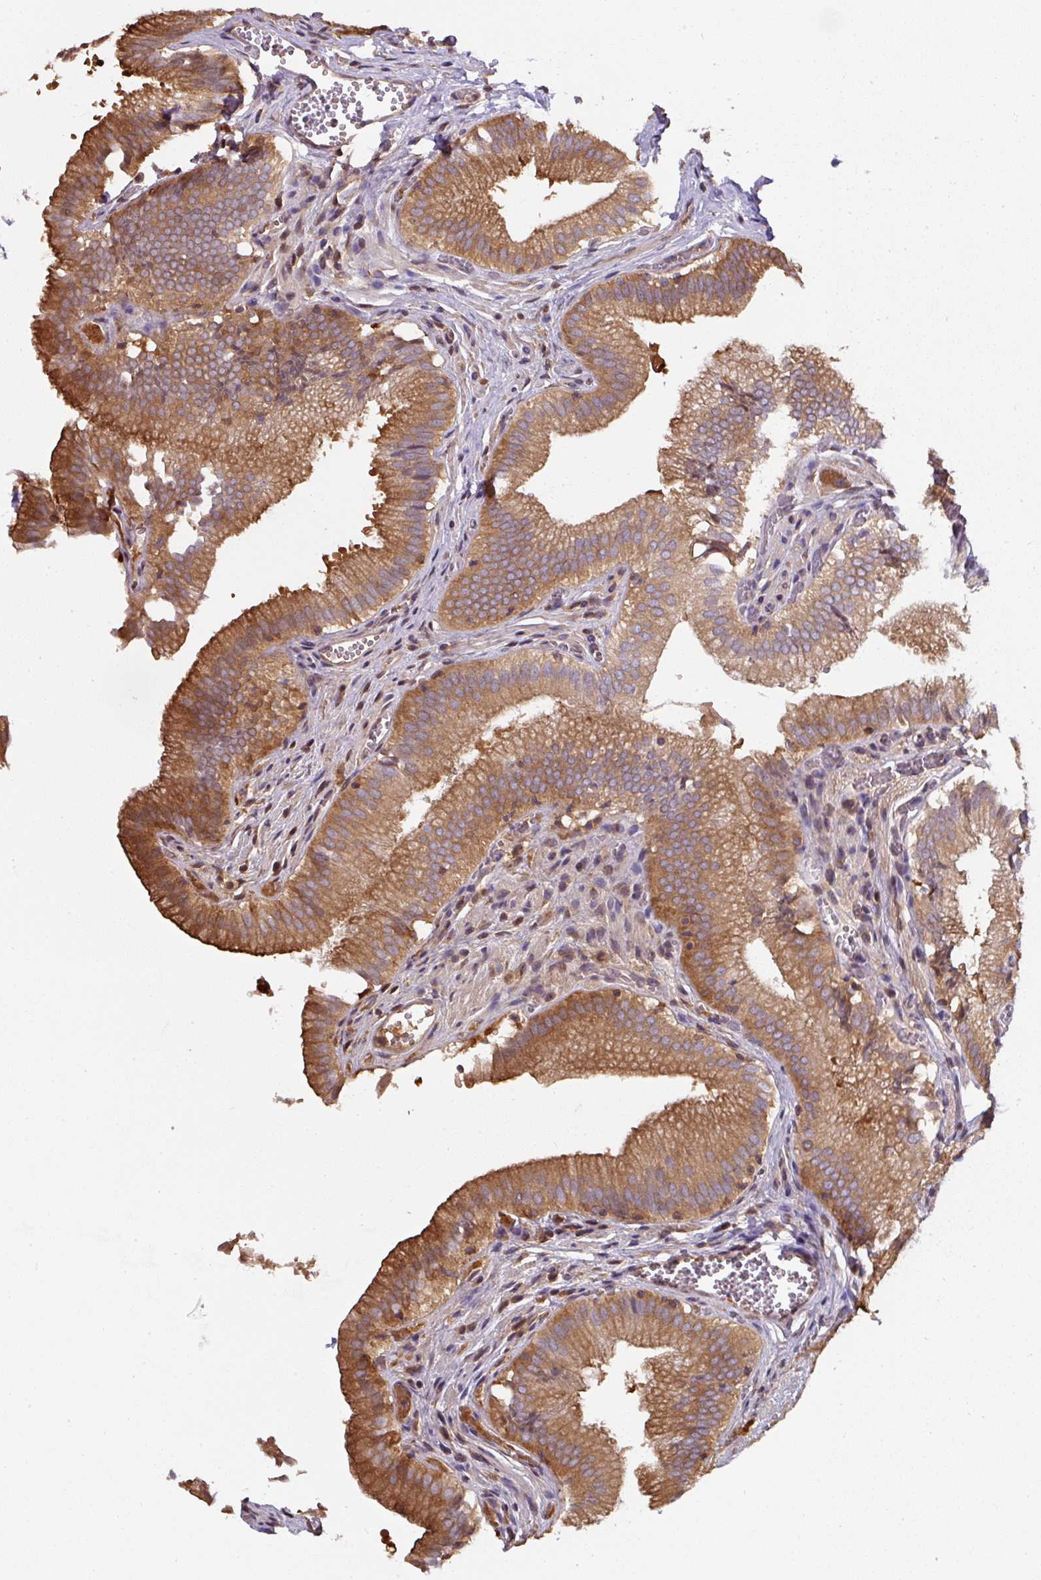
{"staining": {"intensity": "moderate", "quantity": ">75%", "location": "cytoplasmic/membranous"}, "tissue": "gallbladder", "cell_type": "Glandular cells", "image_type": "normal", "snomed": [{"axis": "morphology", "description": "Normal tissue, NOS"}, {"axis": "topography", "description": "Gallbladder"}, {"axis": "topography", "description": "Peripheral nerve tissue"}], "caption": "Immunohistochemistry (IHC) of benign human gallbladder shows medium levels of moderate cytoplasmic/membranous expression in approximately >75% of glandular cells. Using DAB (brown) and hematoxylin (blue) stains, captured at high magnification using brightfield microscopy.", "gene": "ST13", "patient": {"sex": "male", "age": 17}}